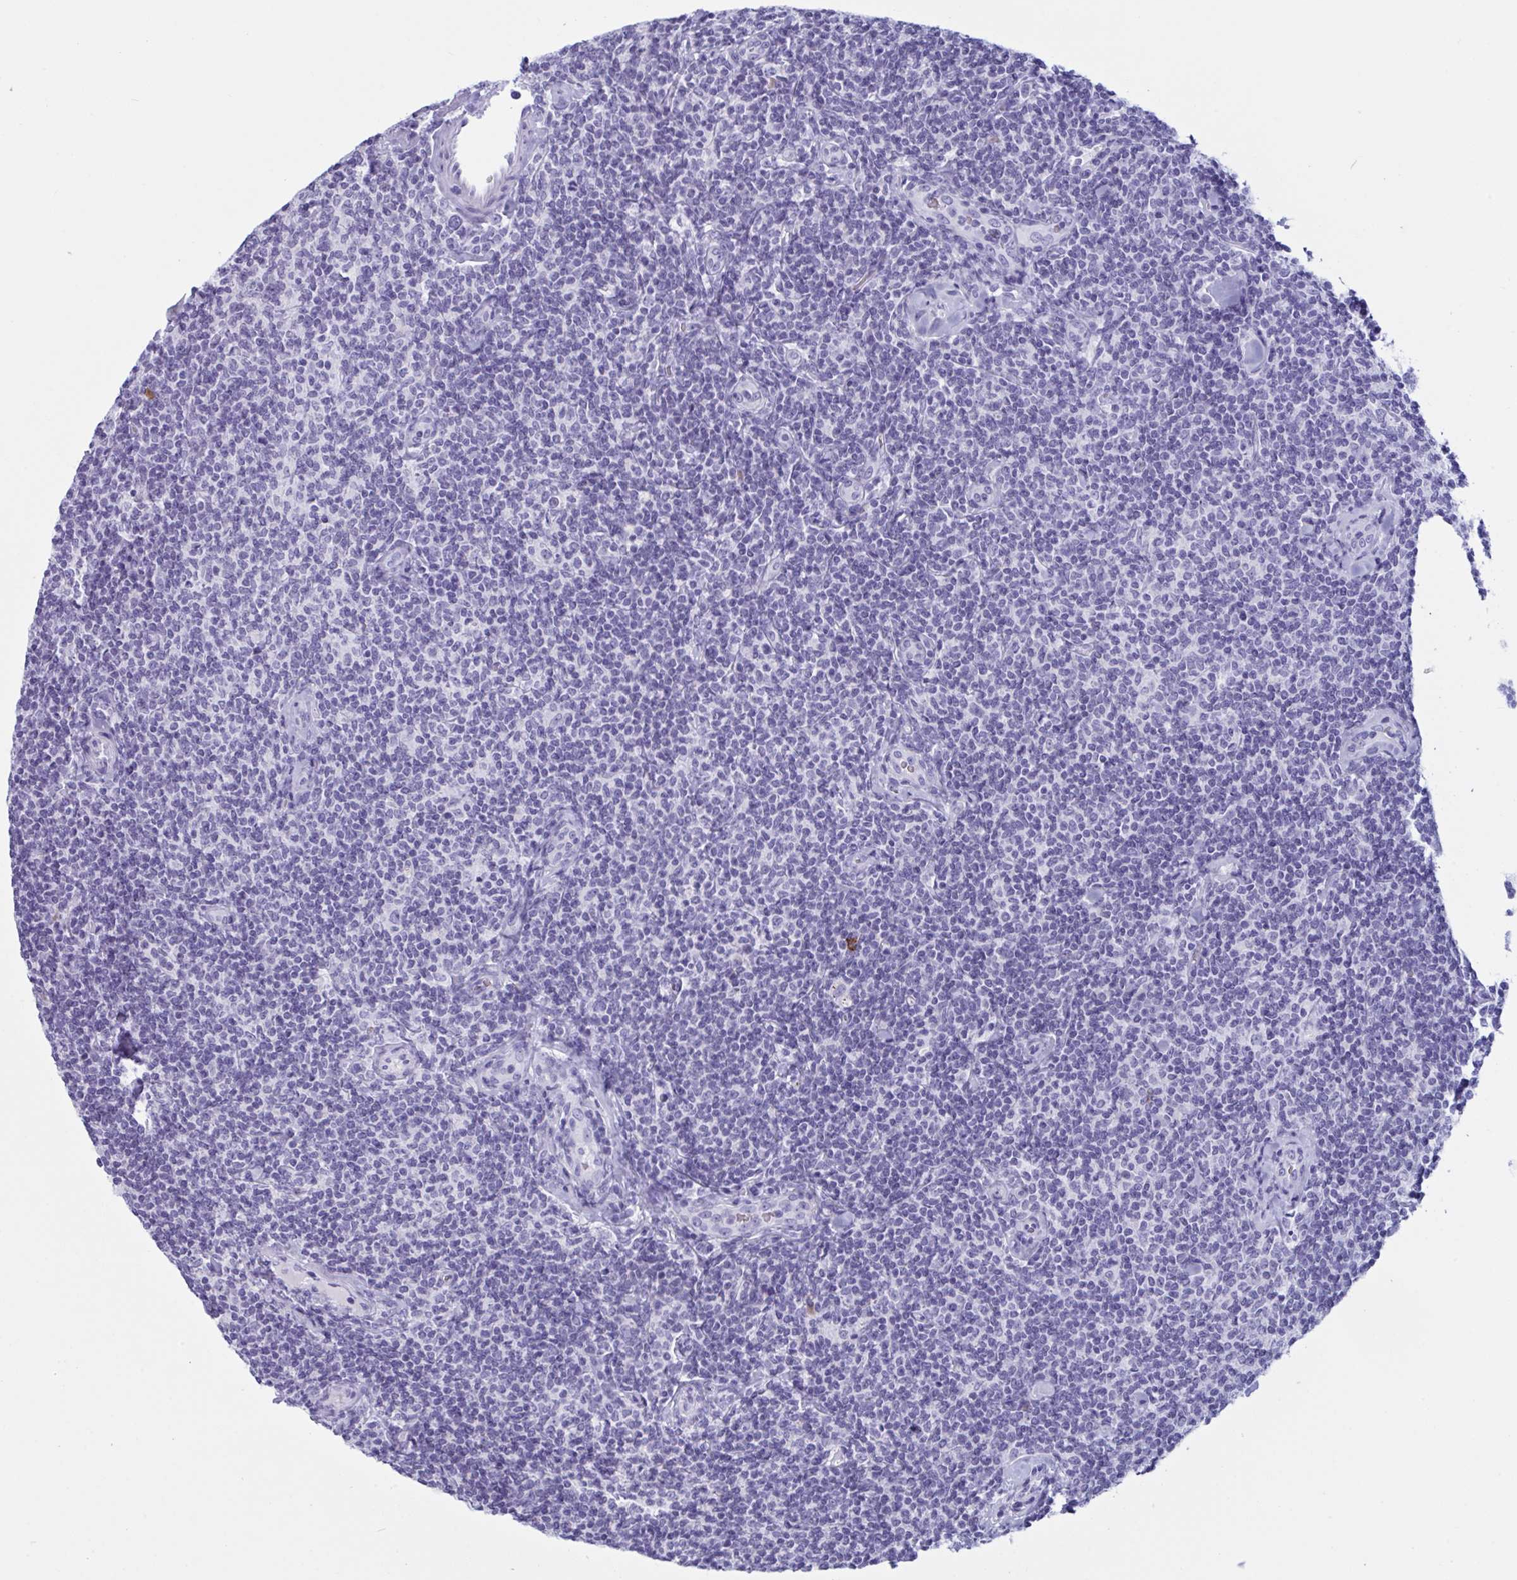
{"staining": {"intensity": "negative", "quantity": "none", "location": "none"}, "tissue": "lymphoma", "cell_type": "Tumor cells", "image_type": "cancer", "snomed": [{"axis": "morphology", "description": "Malignant lymphoma, non-Hodgkin's type, Low grade"}, {"axis": "topography", "description": "Lymph node"}], "caption": "A high-resolution histopathology image shows immunohistochemistry (IHC) staining of low-grade malignant lymphoma, non-Hodgkin's type, which displays no significant expression in tumor cells.", "gene": "SLC2A1", "patient": {"sex": "female", "age": 56}}